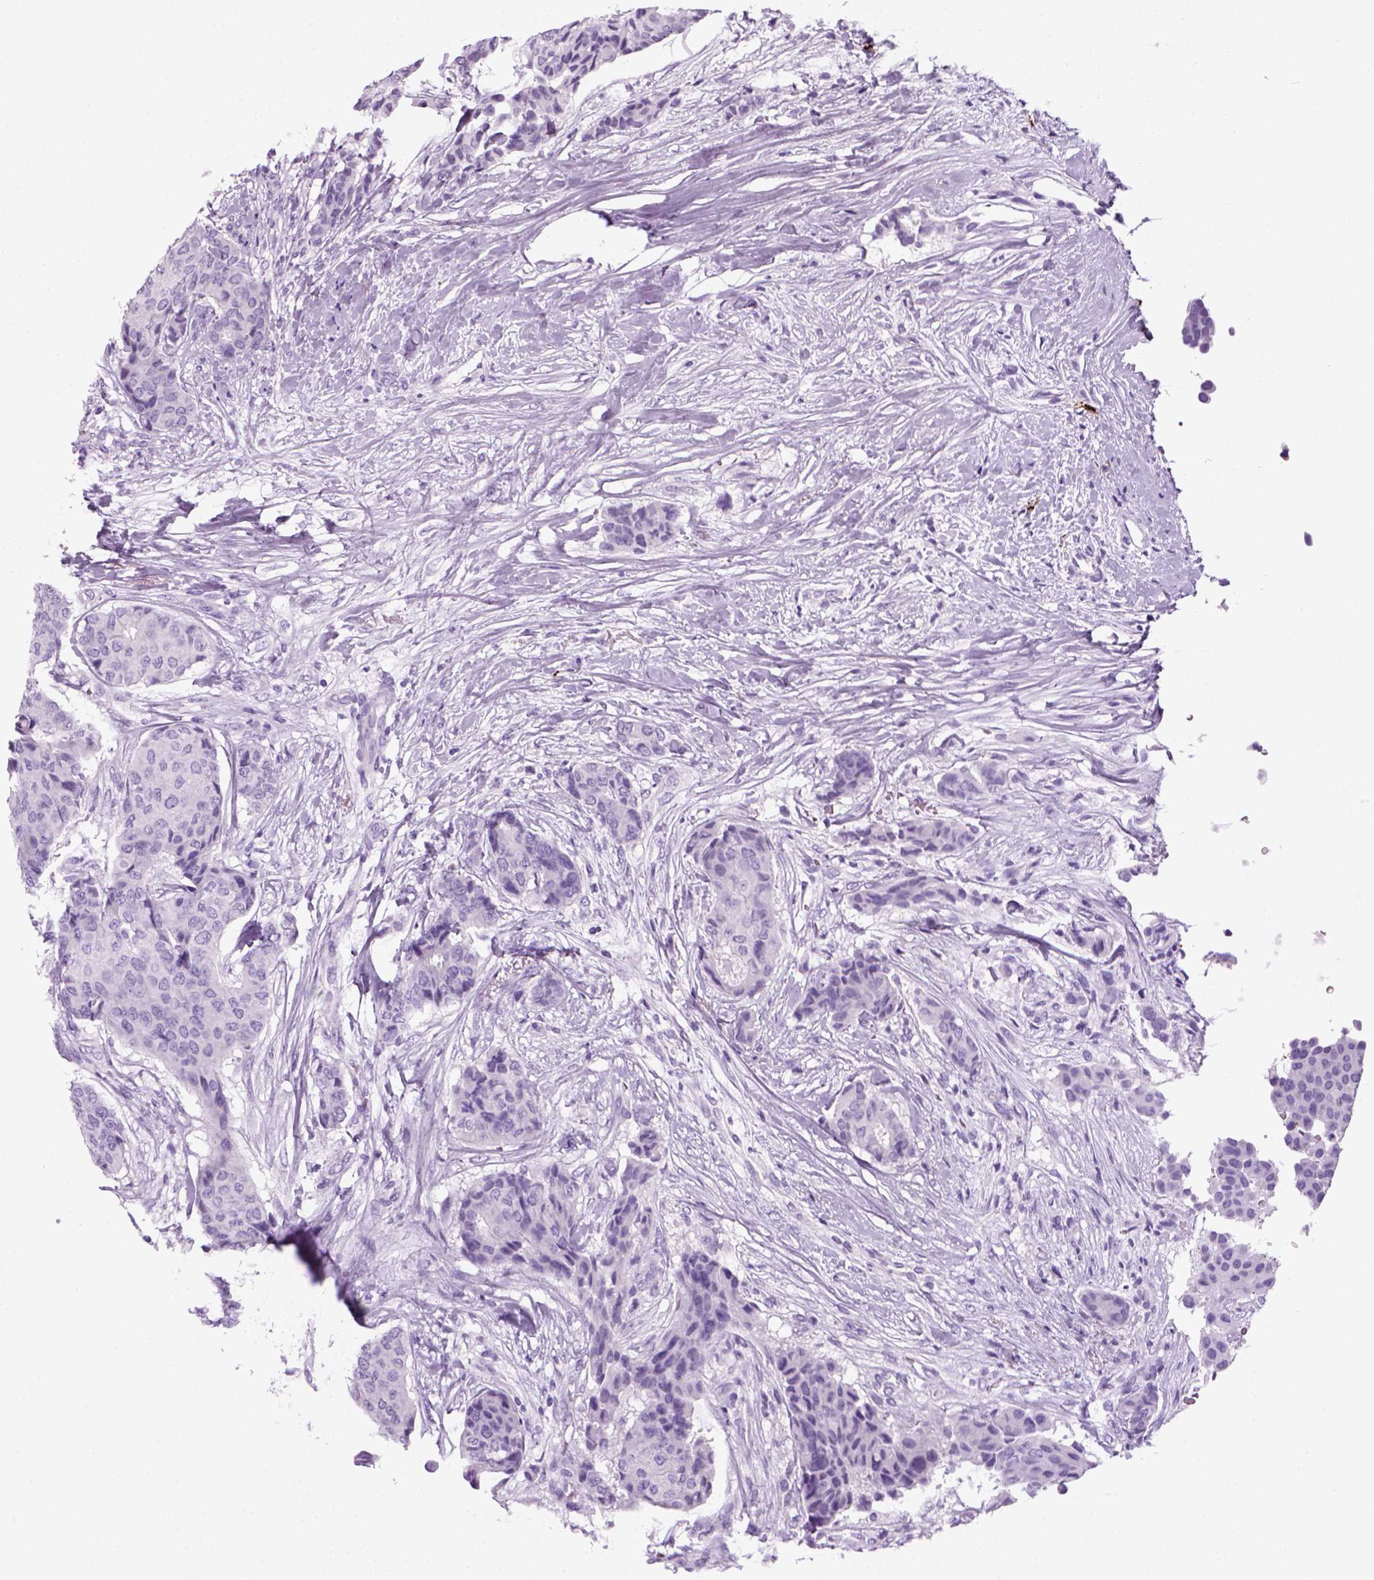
{"staining": {"intensity": "negative", "quantity": "none", "location": "none"}, "tissue": "breast cancer", "cell_type": "Tumor cells", "image_type": "cancer", "snomed": [{"axis": "morphology", "description": "Duct carcinoma"}, {"axis": "topography", "description": "Breast"}], "caption": "Histopathology image shows no protein expression in tumor cells of intraductal carcinoma (breast) tissue. (Stains: DAB immunohistochemistry with hematoxylin counter stain, Microscopy: brightfield microscopy at high magnification).", "gene": "MZB1", "patient": {"sex": "female", "age": 75}}